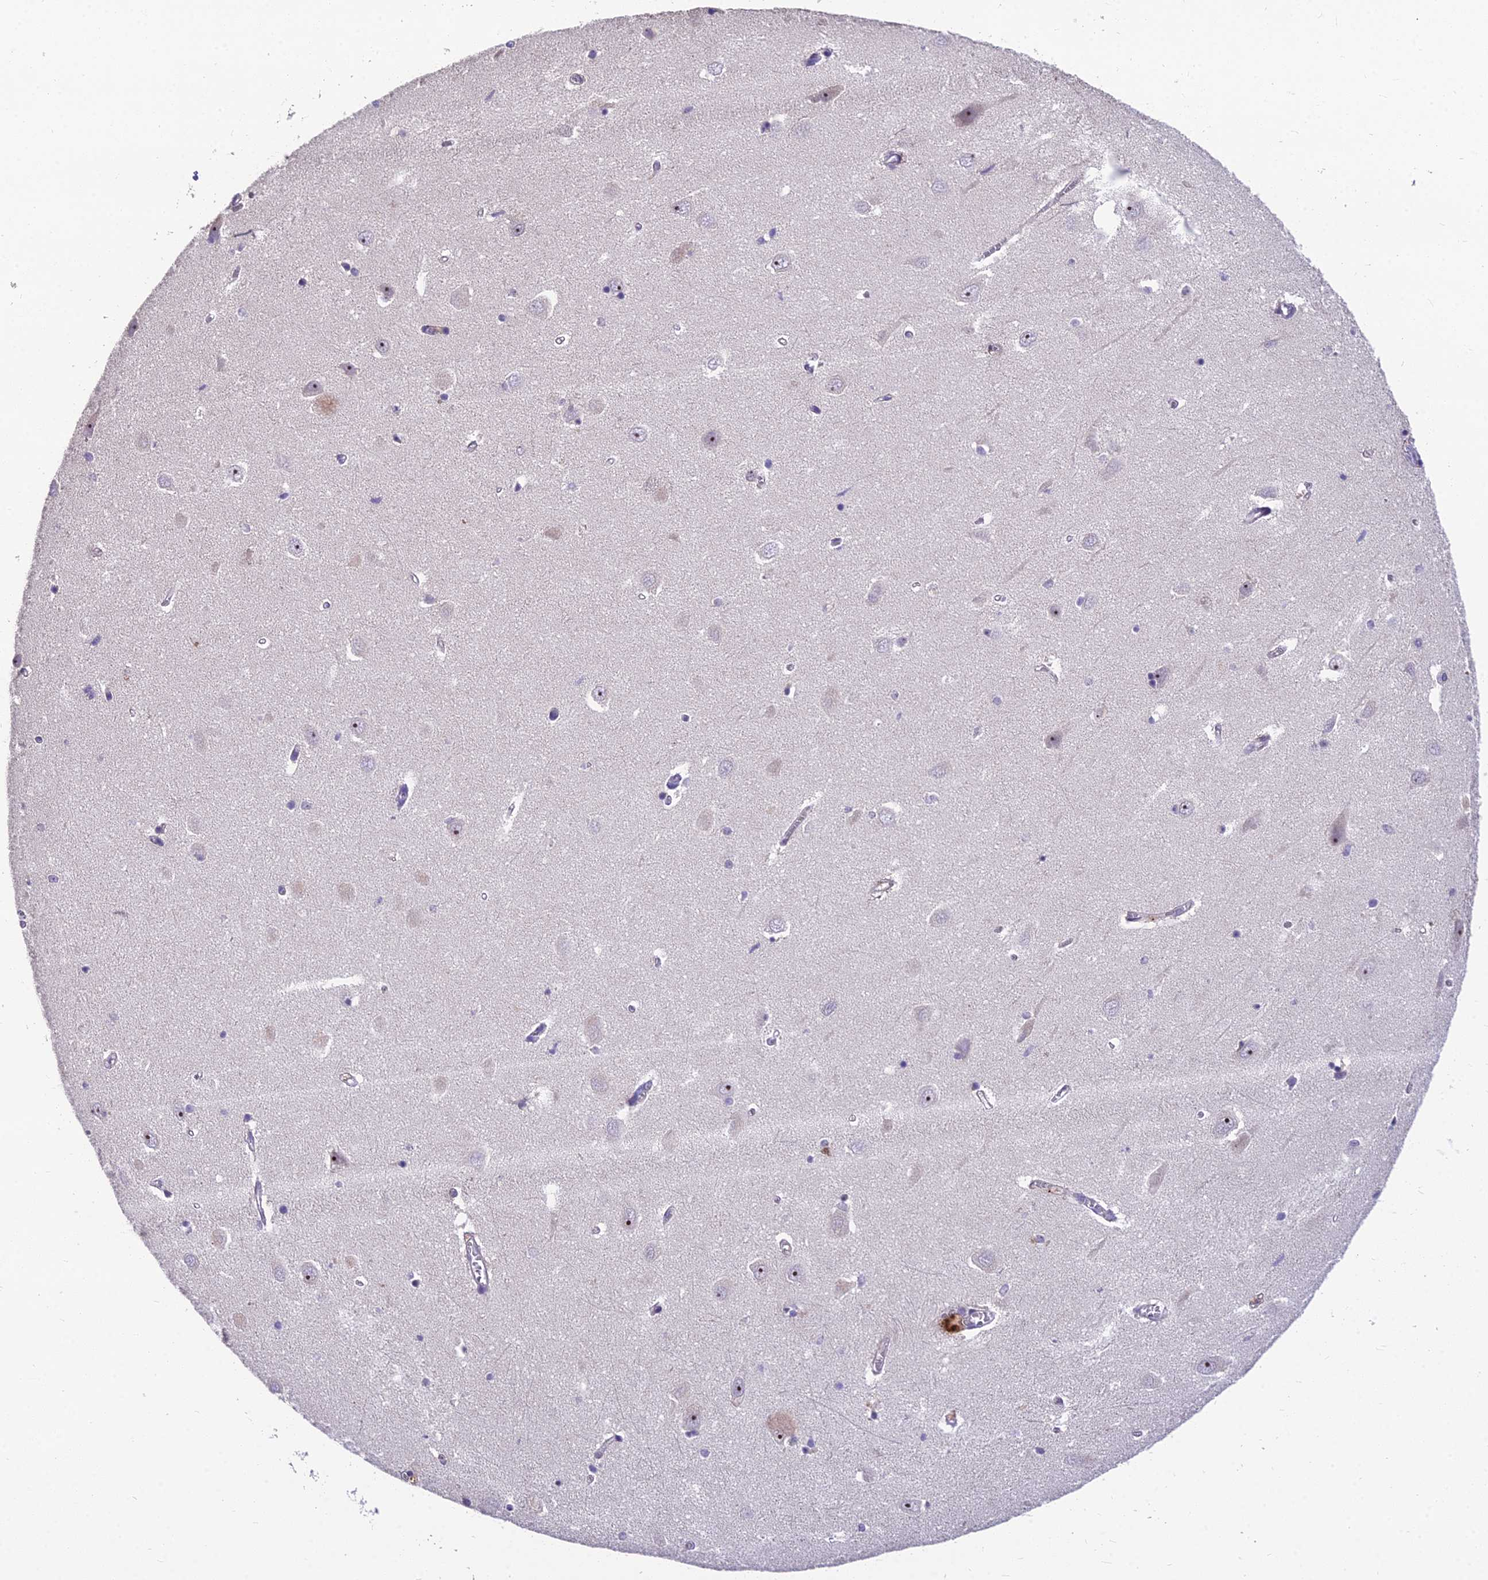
{"staining": {"intensity": "negative", "quantity": "none", "location": "none"}, "tissue": "hippocampus", "cell_type": "Glial cells", "image_type": "normal", "snomed": [{"axis": "morphology", "description": "Normal tissue, NOS"}, {"axis": "topography", "description": "Hippocampus"}], "caption": "Photomicrograph shows no significant protein expression in glial cells of normal hippocampus. Brightfield microscopy of immunohistochemistry stained with DAB (brown) and hematoxylin (blue), captured at high magnification.", "gene": "ZNF333", "patient": {"sex": "female", "age": 64}}